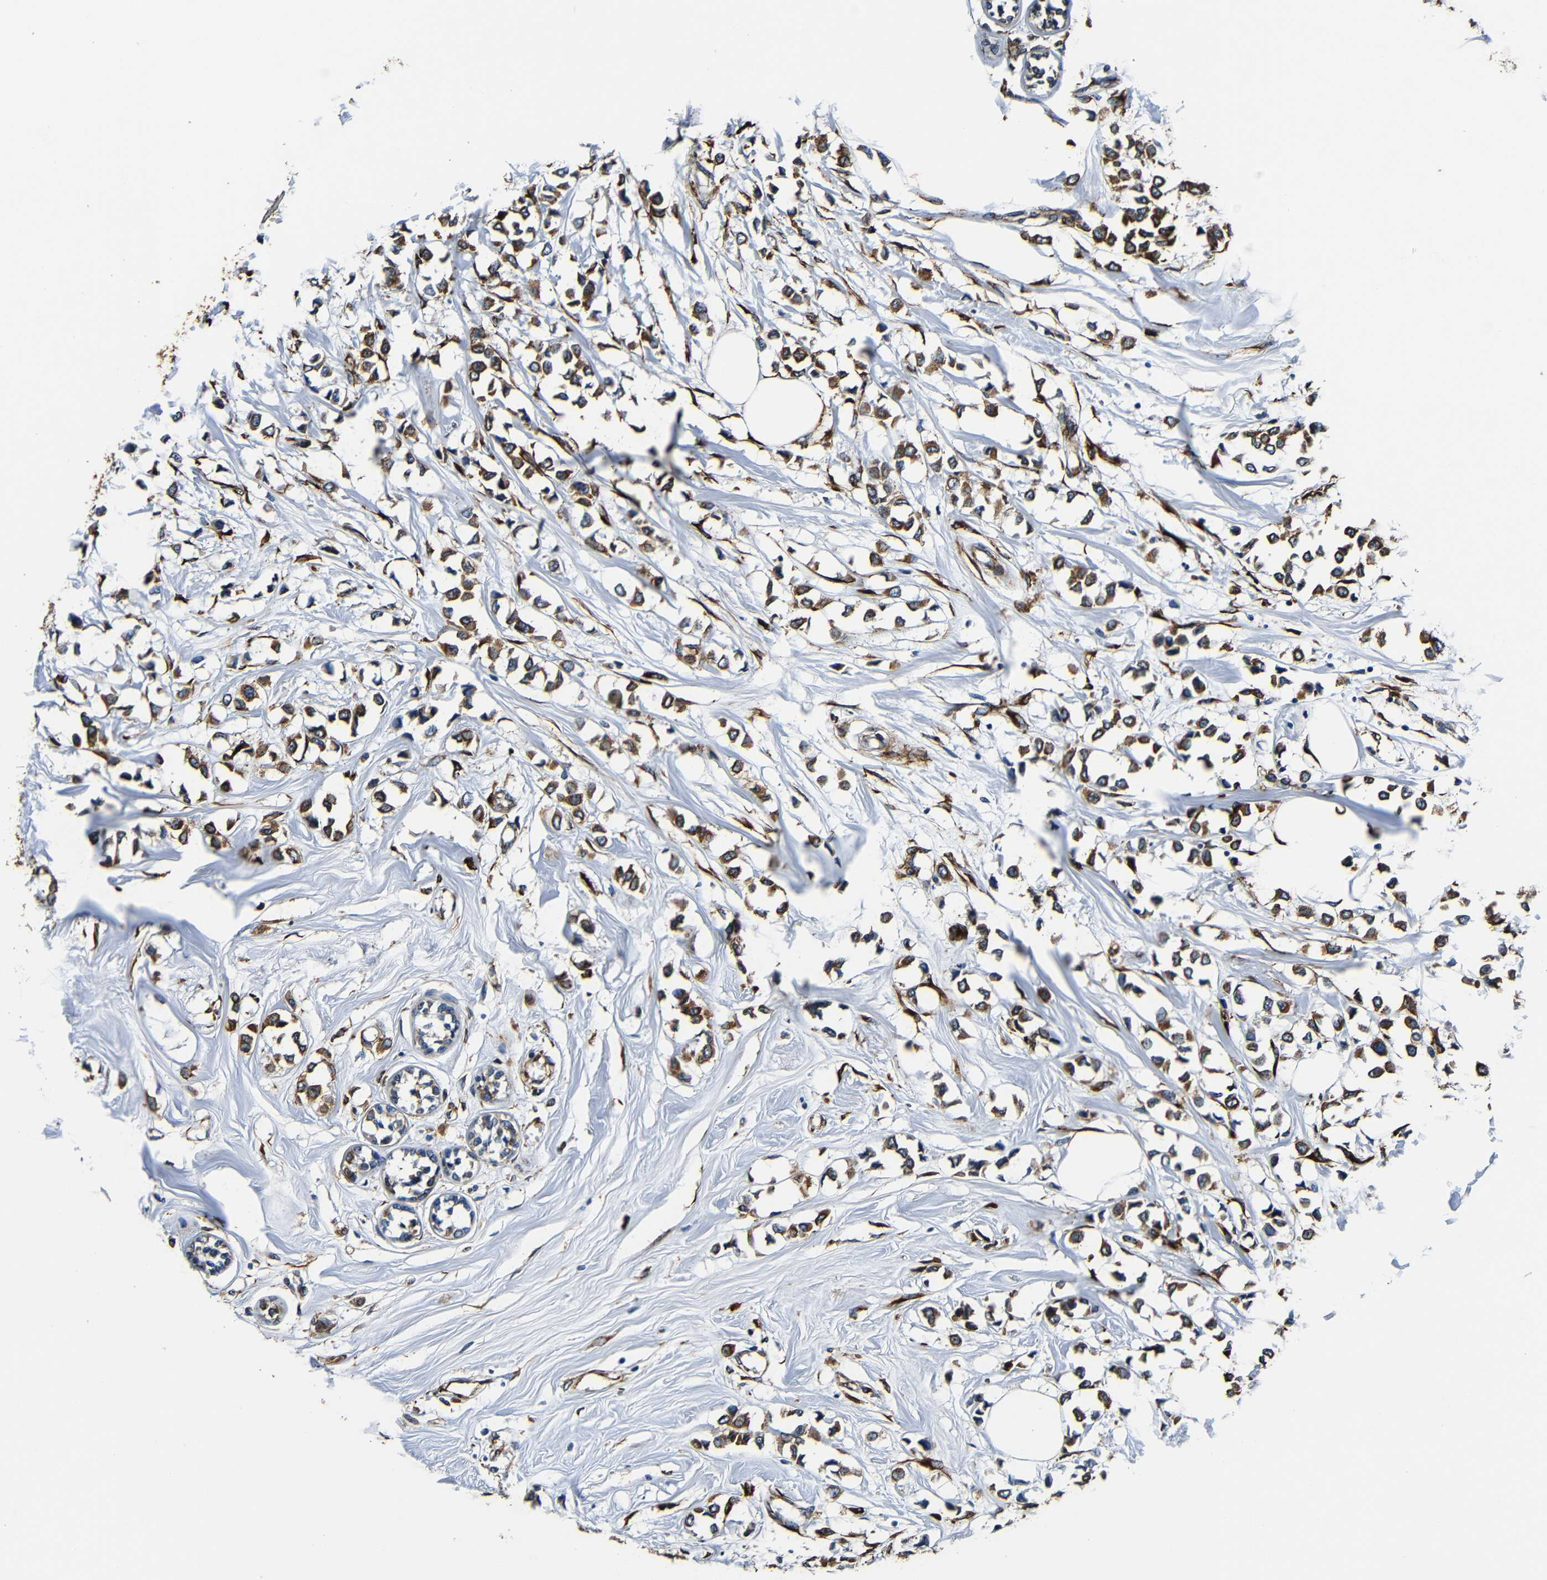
{"staining": {"intensity": "strong", "quantity": ">75%", "location": "cytoplasmic/membranous"}, "tissue": "breast cancer", "cell_type": "Tumor cells", "image_type": "cancer", "snomed": [{"axis": "morphology", "description": "Lobular carcinoma"}, {"axis": "topography", "description": "Breast"}], "caption": "Immunohistochemical staining of human breast cancer exhibits strong cytoplasmic/membranous protein staining in about >75% of tumor cells. (Stains: DAB in brown, nuclei in blue, Microscopy: brightfield microscopy at high magnification).", "gene": "RRBP1", "patient": {"sex": "female", "age": 51}}